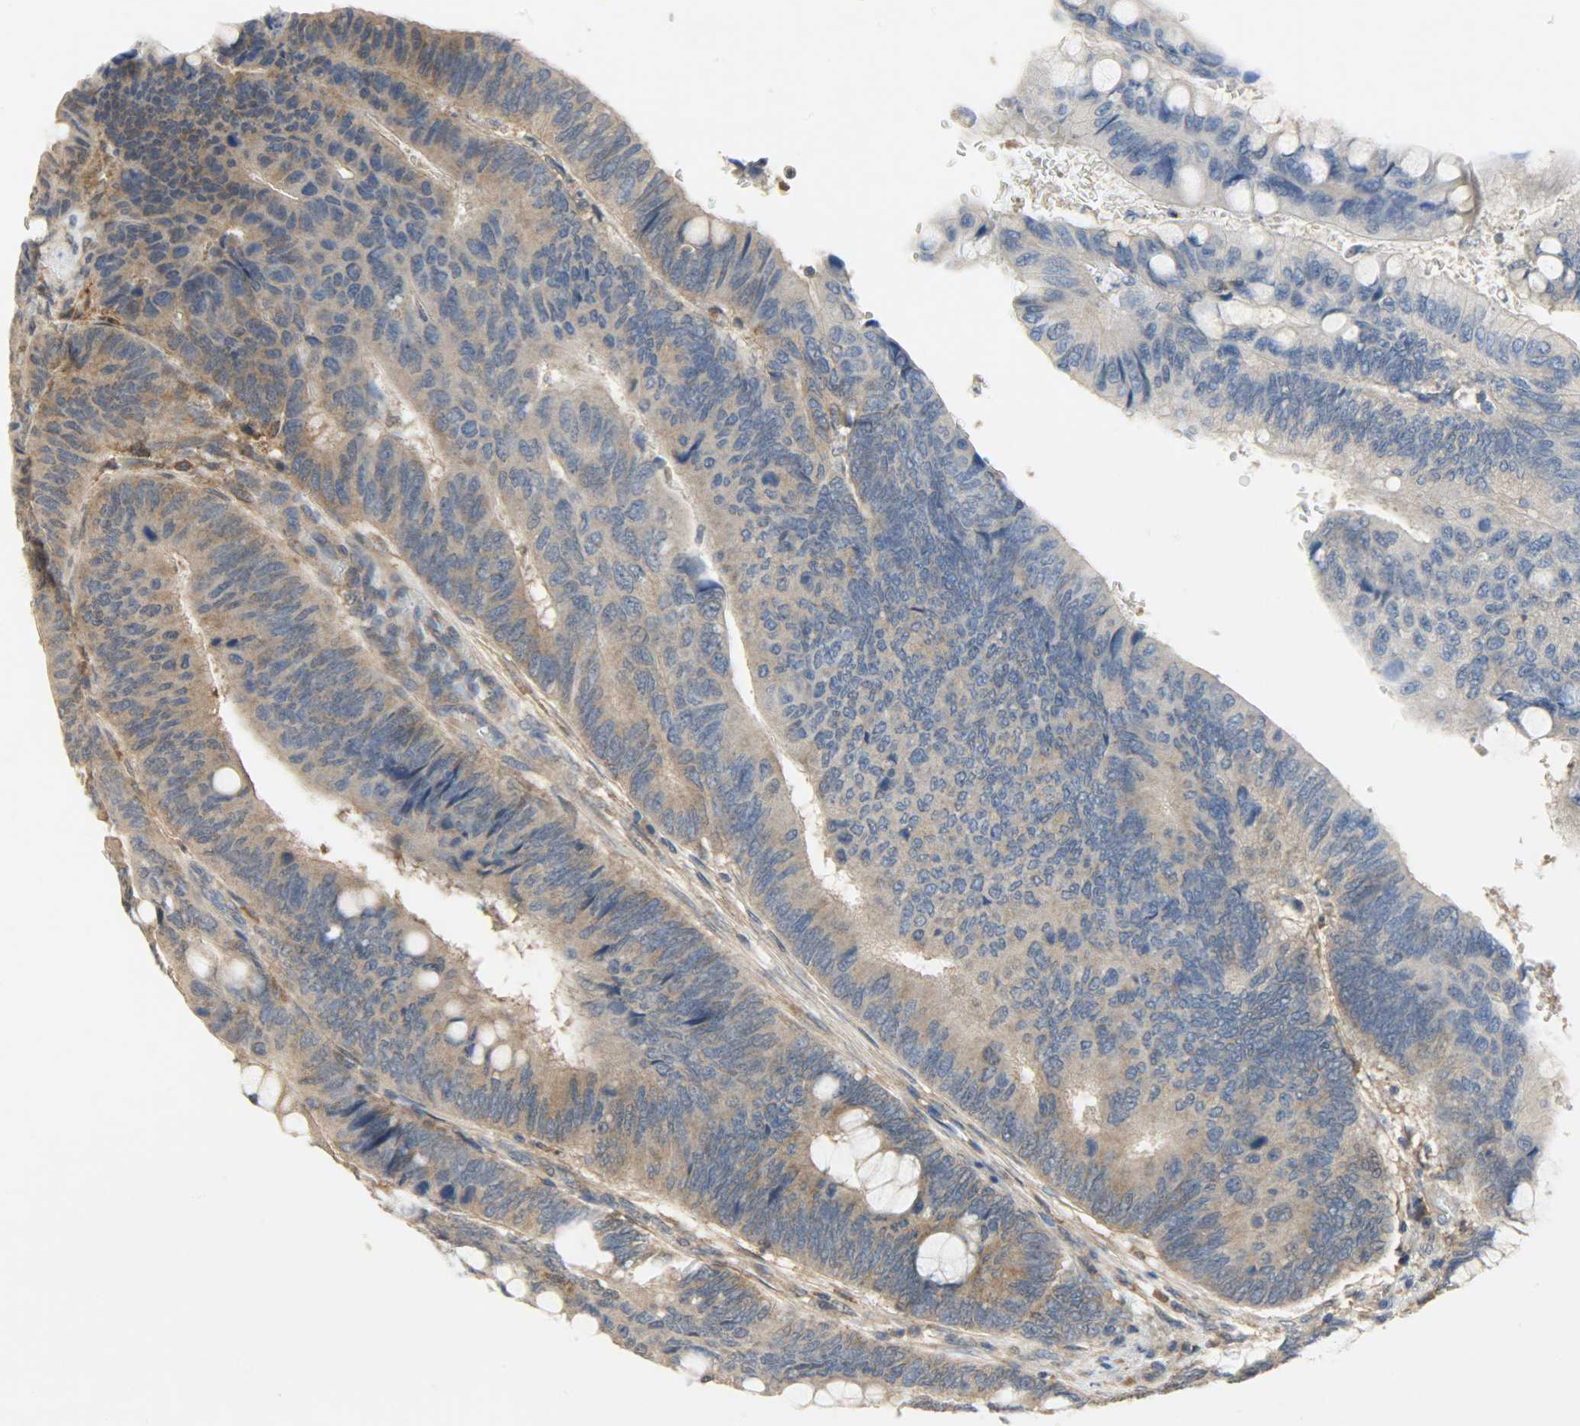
{"staining": {"intensity": "moderate", "quantity": ">75%", "location": "cytoplasmic/membranous"}, "tissue": "colorectal cancer", "cell_type": "Tumor cells", "image_type": "cancer", "snomed": [{"axis": "morphology", "description": "Normal tissue, NOS"}, {"axis": "morphology", "description": "Adenocarcinoma, NOS"}, {"axis": "topography", "description": "Rectum"}], "caption": "This is a micrograph of immunohistochemistry staining of adenocarcinoma (colorectal), which shows moderate expression in the cytoplasmic/membranous of tumor cells.", "gene": "TRIM21", "patient": {"sex": "male", "age": 92}}